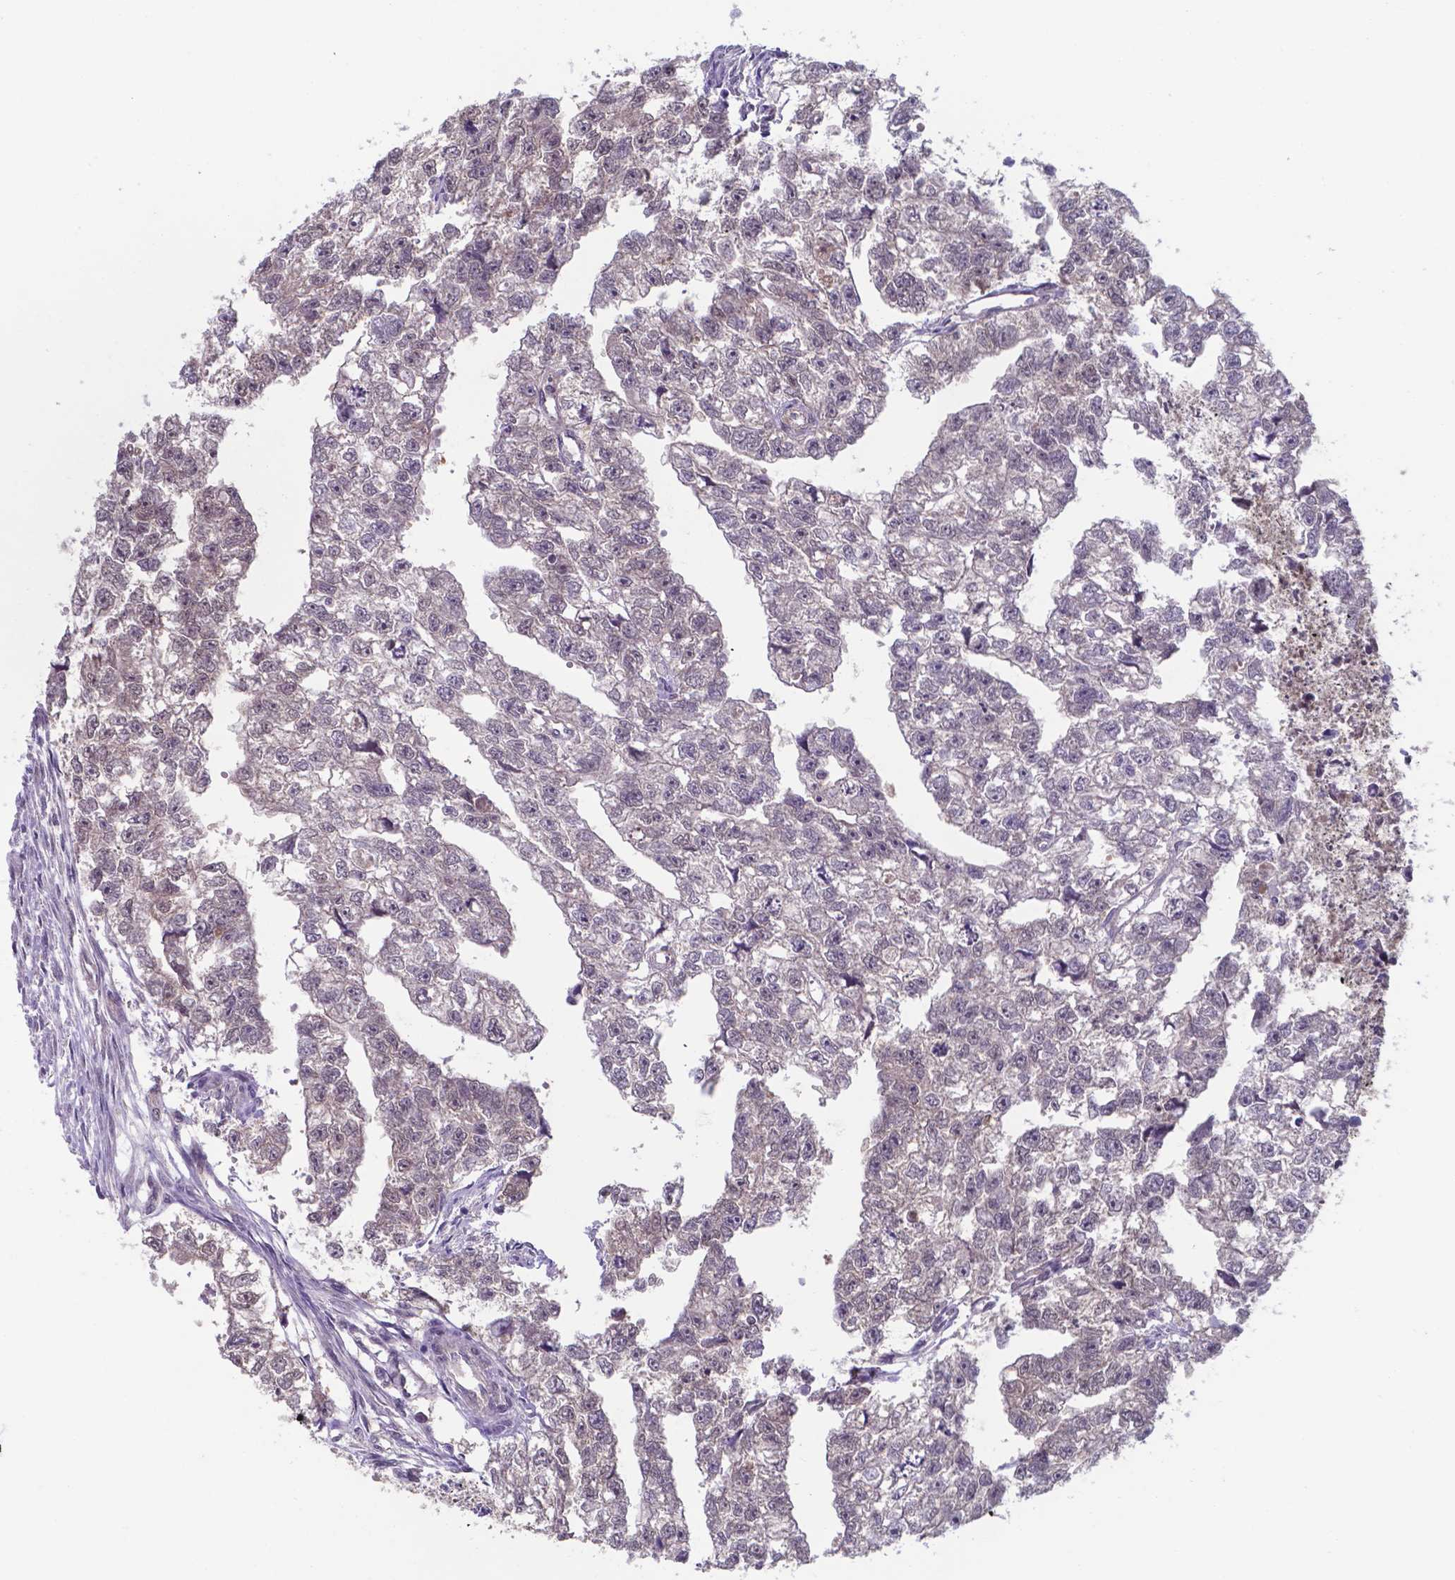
{"staining": {"intensity": "weak", "quantity": "<25%", "location": "cytoplasmic/membranous"}, "tissue": "testis cancer", "cell_type": "Tumor cells", "image_type": "cancer", "snomed": [{"axis": "morphology", "description": "Carcinoma, Embryonal, NOS"}, {"axis": "morphology", "description": "Teratoma, malignant, NOS"}, {"axis": "topography", "description": "Testis"}], "caption": "Tumor cells are negative for protein expression in human testis cancer.", "gene": "UBE2E2", "patient": {"sex": "male", "age": 44}}